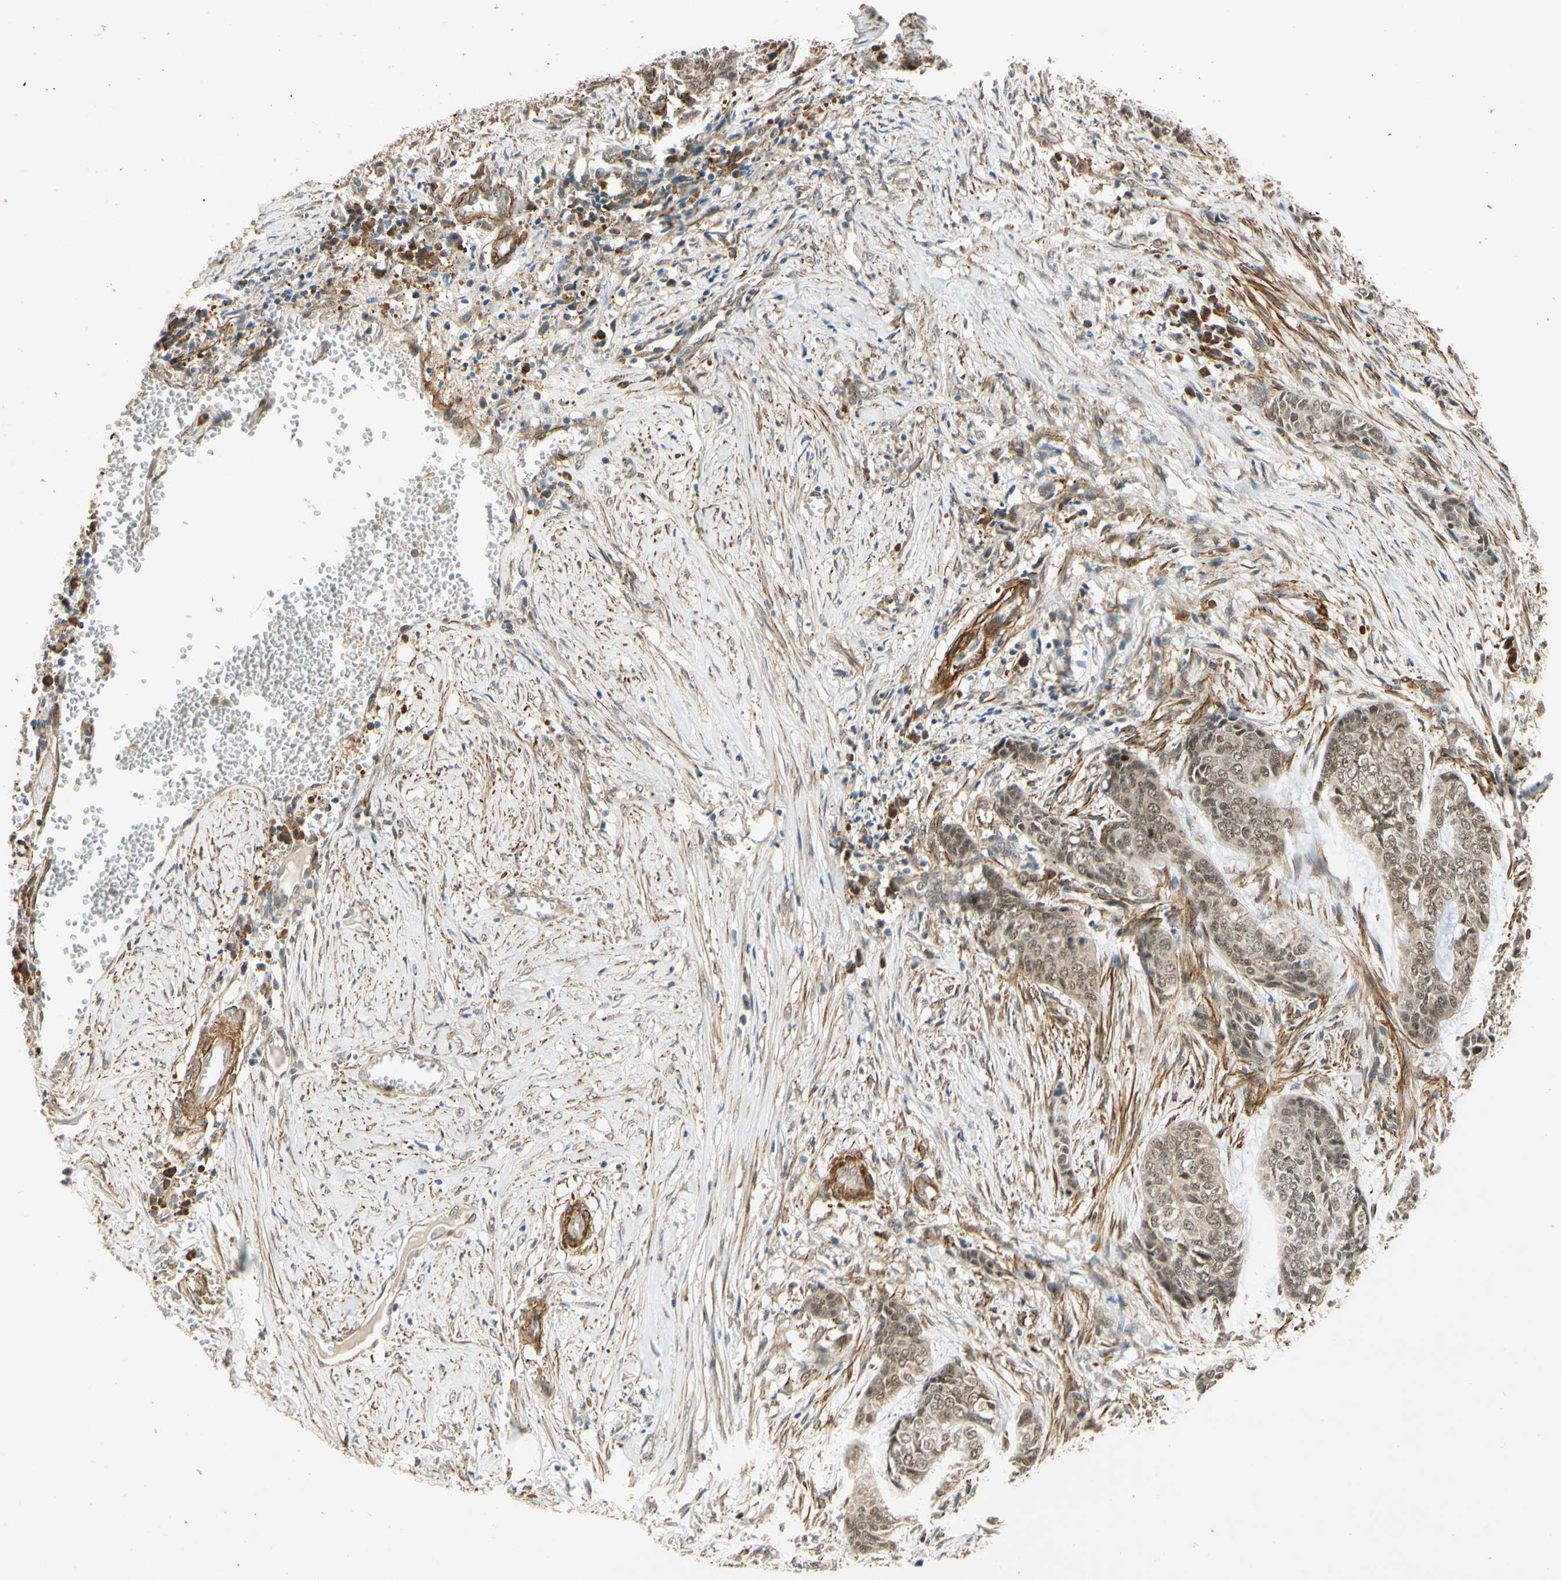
{"staining": {"intensity": "weak", "quantity": "25%-75%", "location": "nuclear"}, "tissue": "skin cancer", "cell_type": "Tumor cells", "image_type": "cancer", "snomed": [{"axis": "morphology", "description": "Basal cell carcinoma"}, {"axis": "topography", "description": "Skin"}], "caption": "Skin cancer (basal cell carcinoma) tissue demonstrates weak nuclear expression in about 25%-75% of tumor cells, visualized by immunohistochemistry.", "gene": "QSER1", "patient": {"sex": "female", "age": 64}}